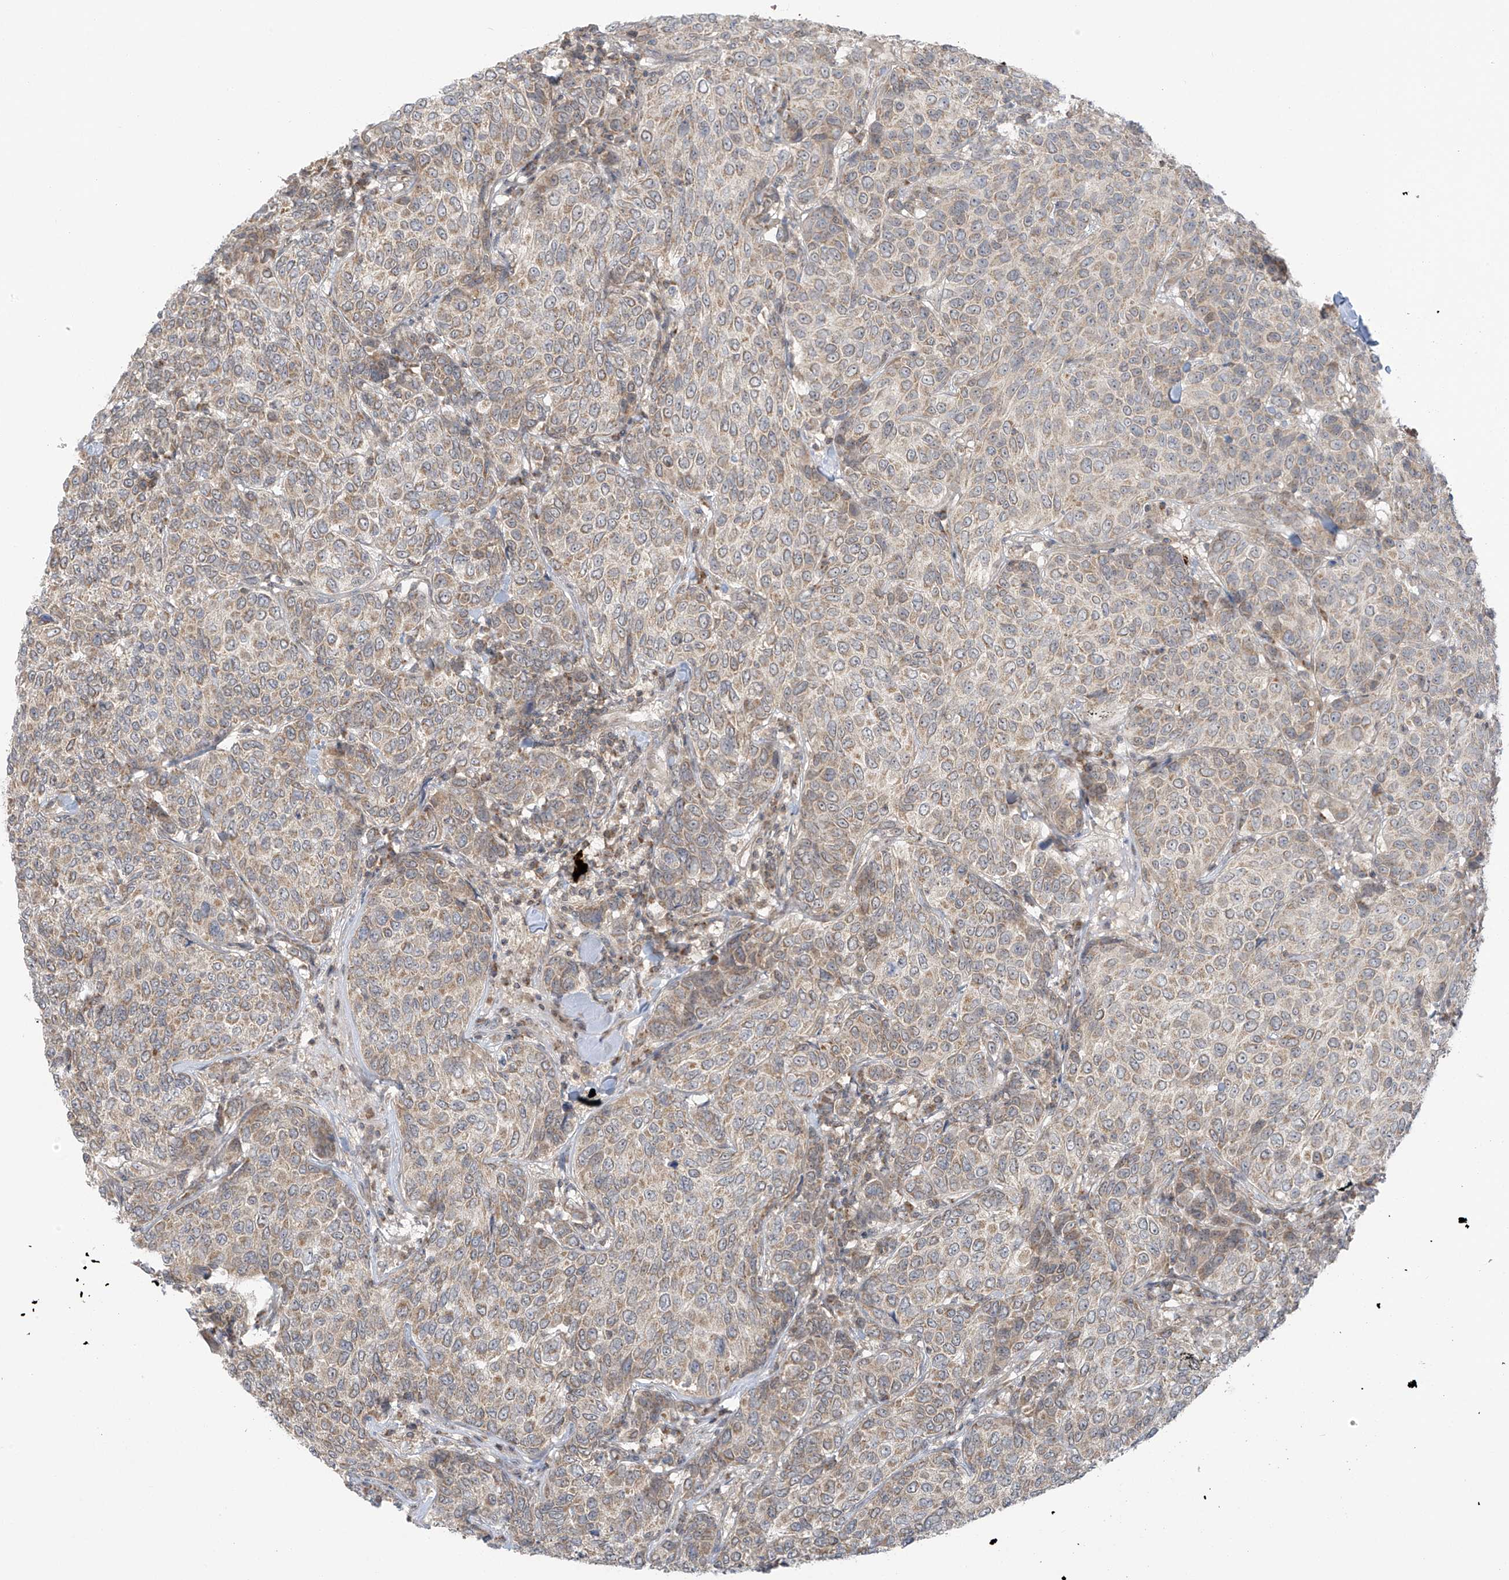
{"staining": {"intensity": "weak", "quantity": "25%-75%", "location": "cytoplasmic/membranous"}, "tissue": "breast cancer", "cell_type": "Tumor cells", "image_type": "cancer", "snomed": [{"axis": "morphology", "description": "Duct carcinoma"}, {"axis": "topography", "description": "Breast"}], "caption": "A photomicrograph of breast cancer (intraductal carcinoma) stained for a protein demonstrates weak cytoplasmic/membranous brown staining in tumor cells.", "gene": "HDDC2", "patient": {"sex": "female", "age": 55}}